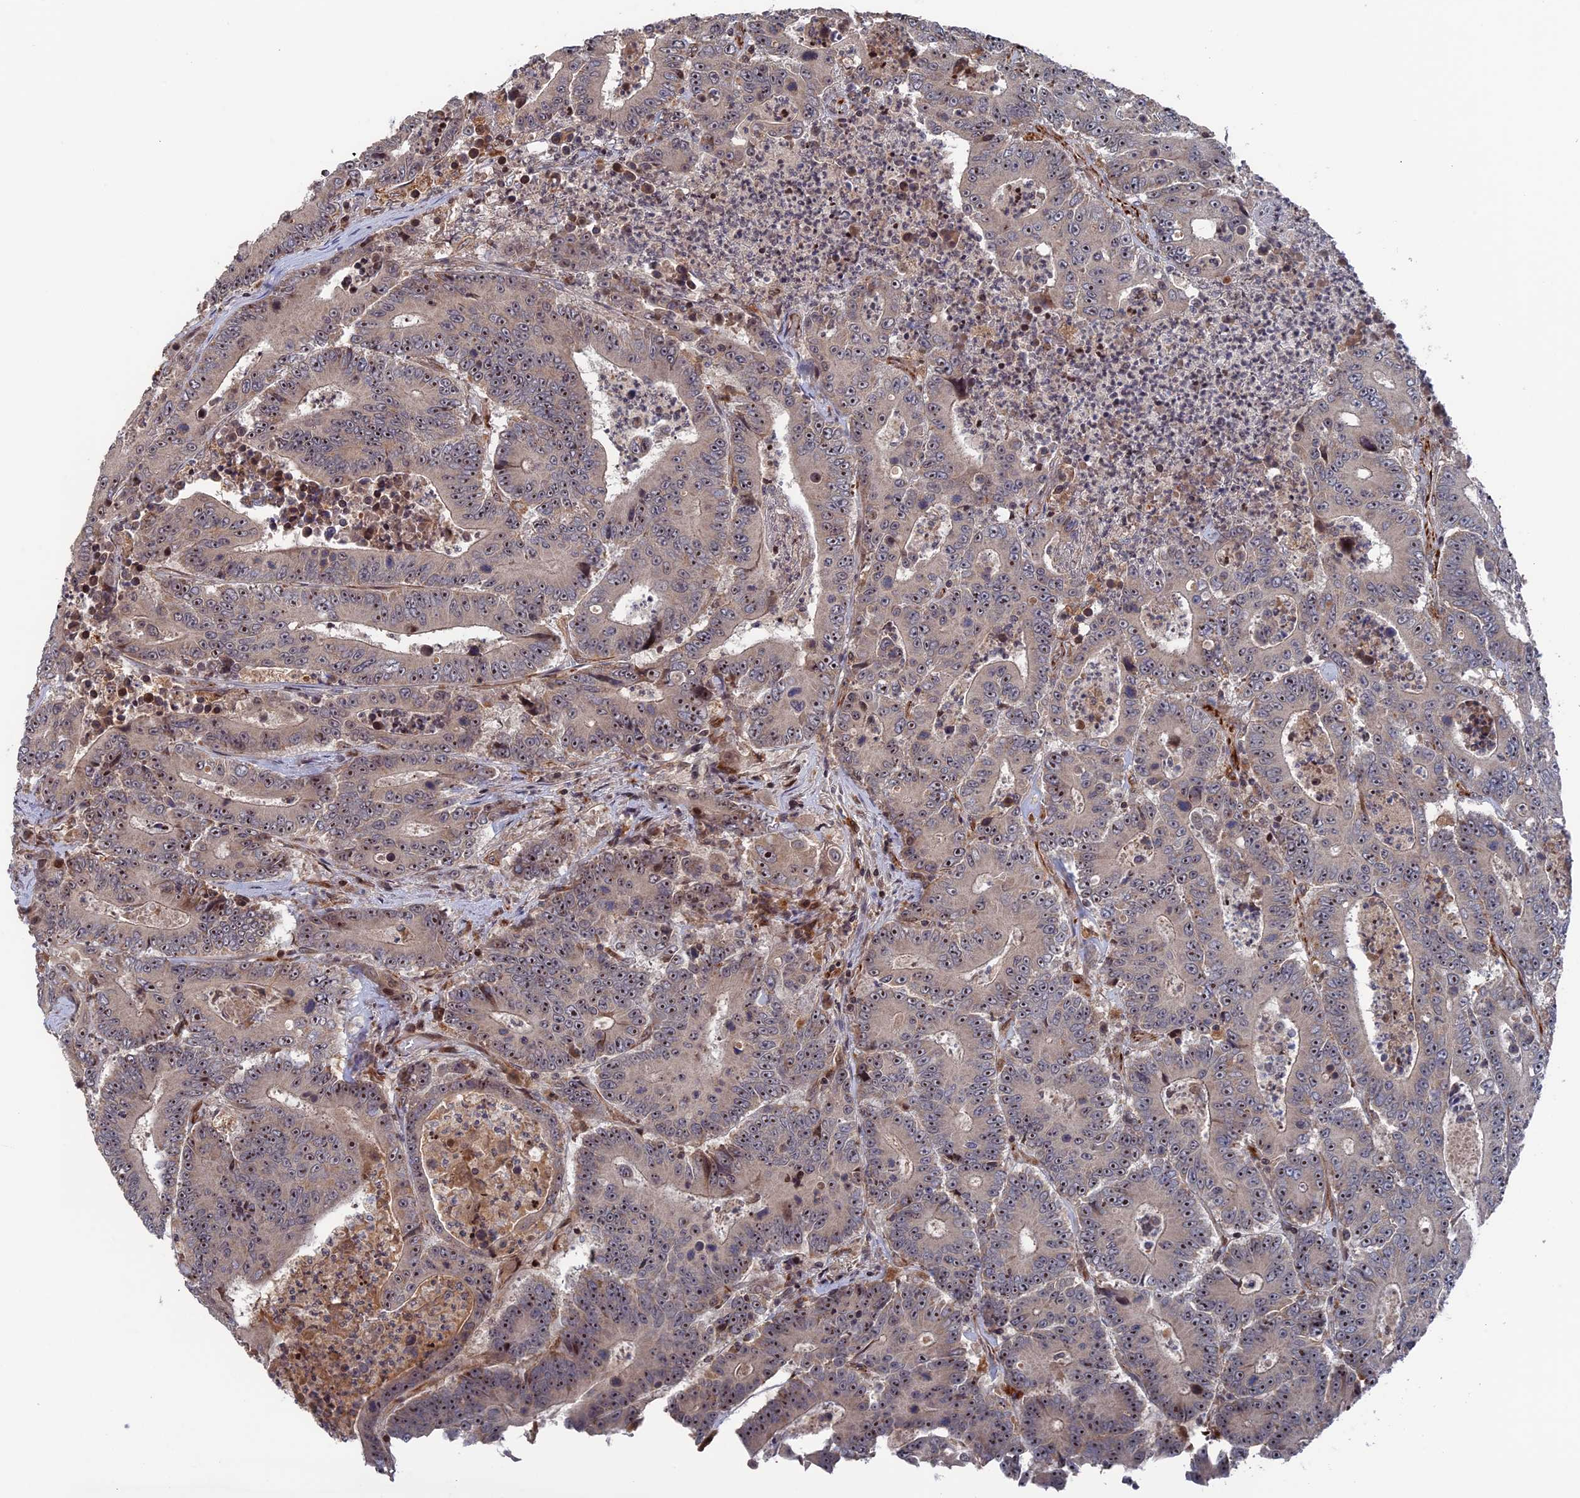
{"staining": {"intensity": "moderate", "quantity": ">75%", "location": "cytoplasmic/membranous,nuclear"}, "tissue": "colorectal cancer", "cell_type": "Tumor cells", "image_type": "cancer", "snomed": [{"axis": "morphology", "description": "Adenocarcinoma, NOS"}, {"axis": "topography", "description": "Colon"}], "caption": "Immunohistochemistry micrograph of neoplastic tissue: colorectal cancer stained using immunohistochemistry reveals medium levels of moderate protein expression localized specifically in the cytoplasmic/membranous and nuclear of tumor cells, appearing as a cytoplasmic/membranous and nuclear brown color.", "gene": "PLA2G15", "patient": {"sex": "male", "age": 83}}